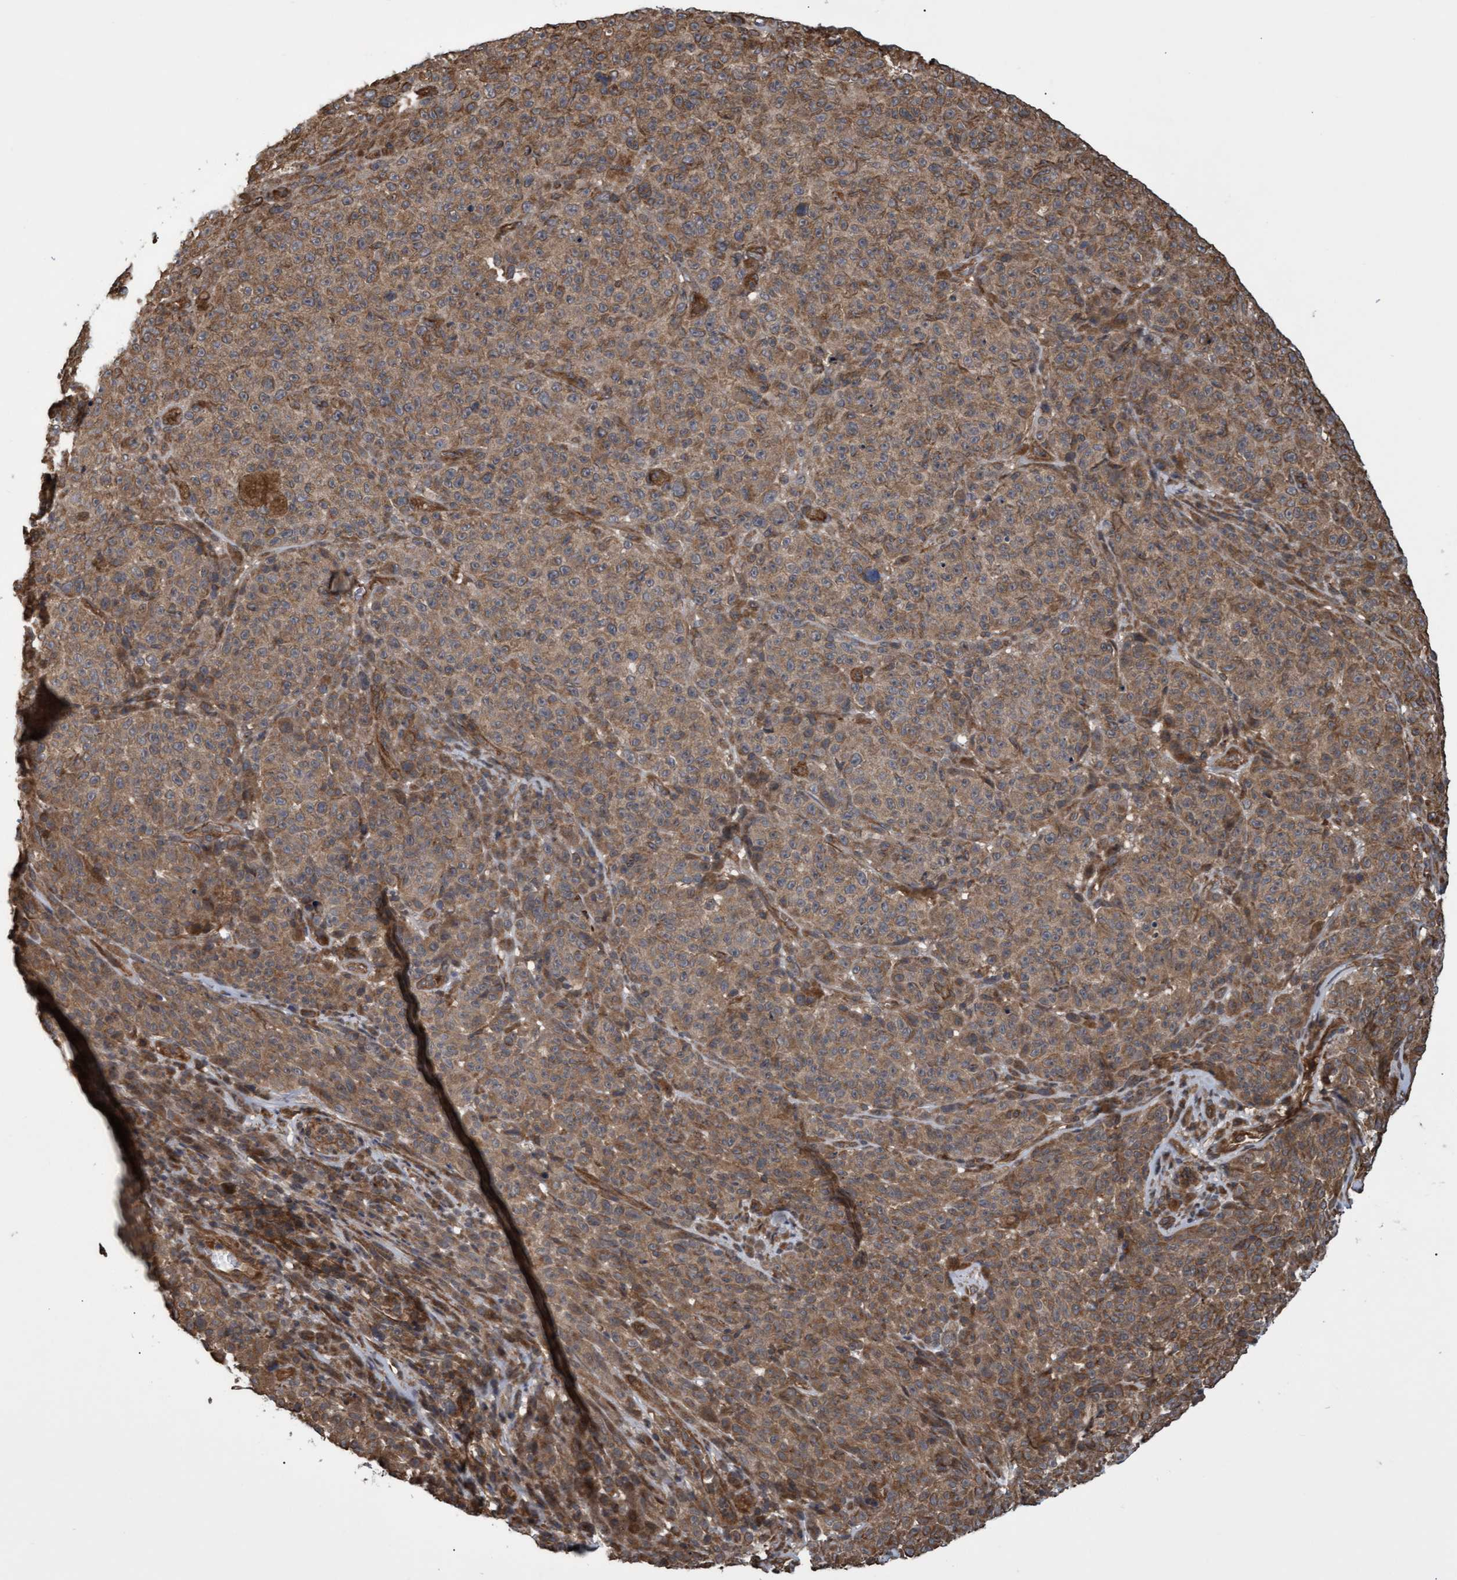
{"staining": {"intensity": "moderate", "quantity": ">75%", "location": "cytoplasmic/membranous"}, "tissue": "melanoma", "cell_type": "Tumor cells", "image_type": "cancer", "snomed": [{"axis": "morphology", "description": "Malignant melanoma, NOS"}, {"axis": "topography", "description": "Skin"}], "caption": "Human melanoma stained with a protein marker demonstrates moderate staining in tumor cells.", "gene": "TNFRSF10B", "patient": {"sex": "female", "age": 82}}